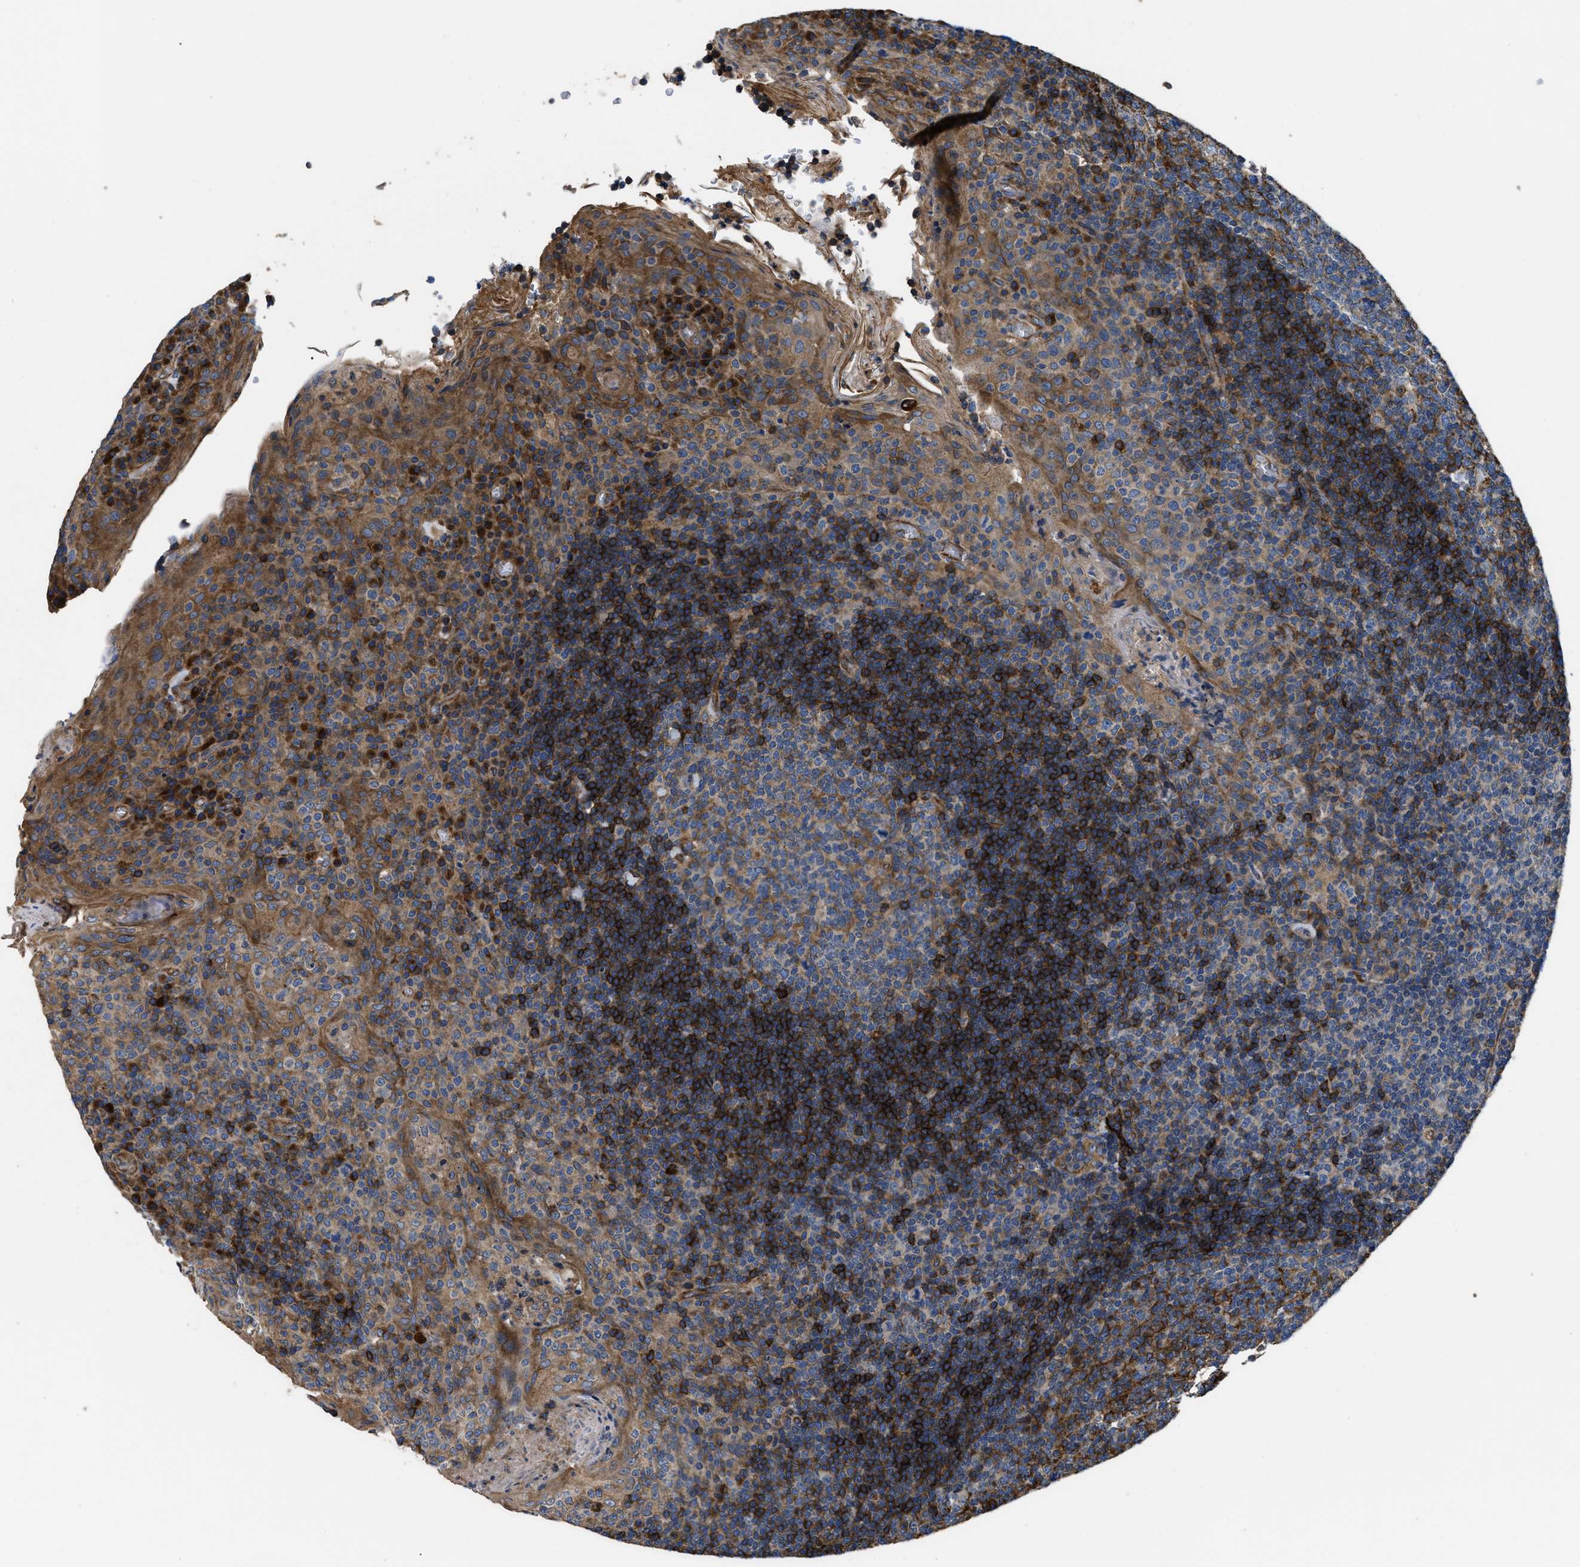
{"staining": {"intensity": "moderate", "quantity": "25%-75%", "location": "cytoplasmic/membranous"}, "tissue": "tonsil", "cell_type": "Germinal center cells", "image_type": "normal", "snomed": [{"axis": "morphology", "description": "Normal tissue, NOS"}, {"axis": "topography", "description": "Tonsil"}], "caption": "Immunohistochemistry of normal tonsil reveals medium levels of moderate cytoplasmic/membranous positivity in about 25%-75% of germinal center cells.", "gene": "NT5E", "patient": {"sex": "male", "age": 17}}